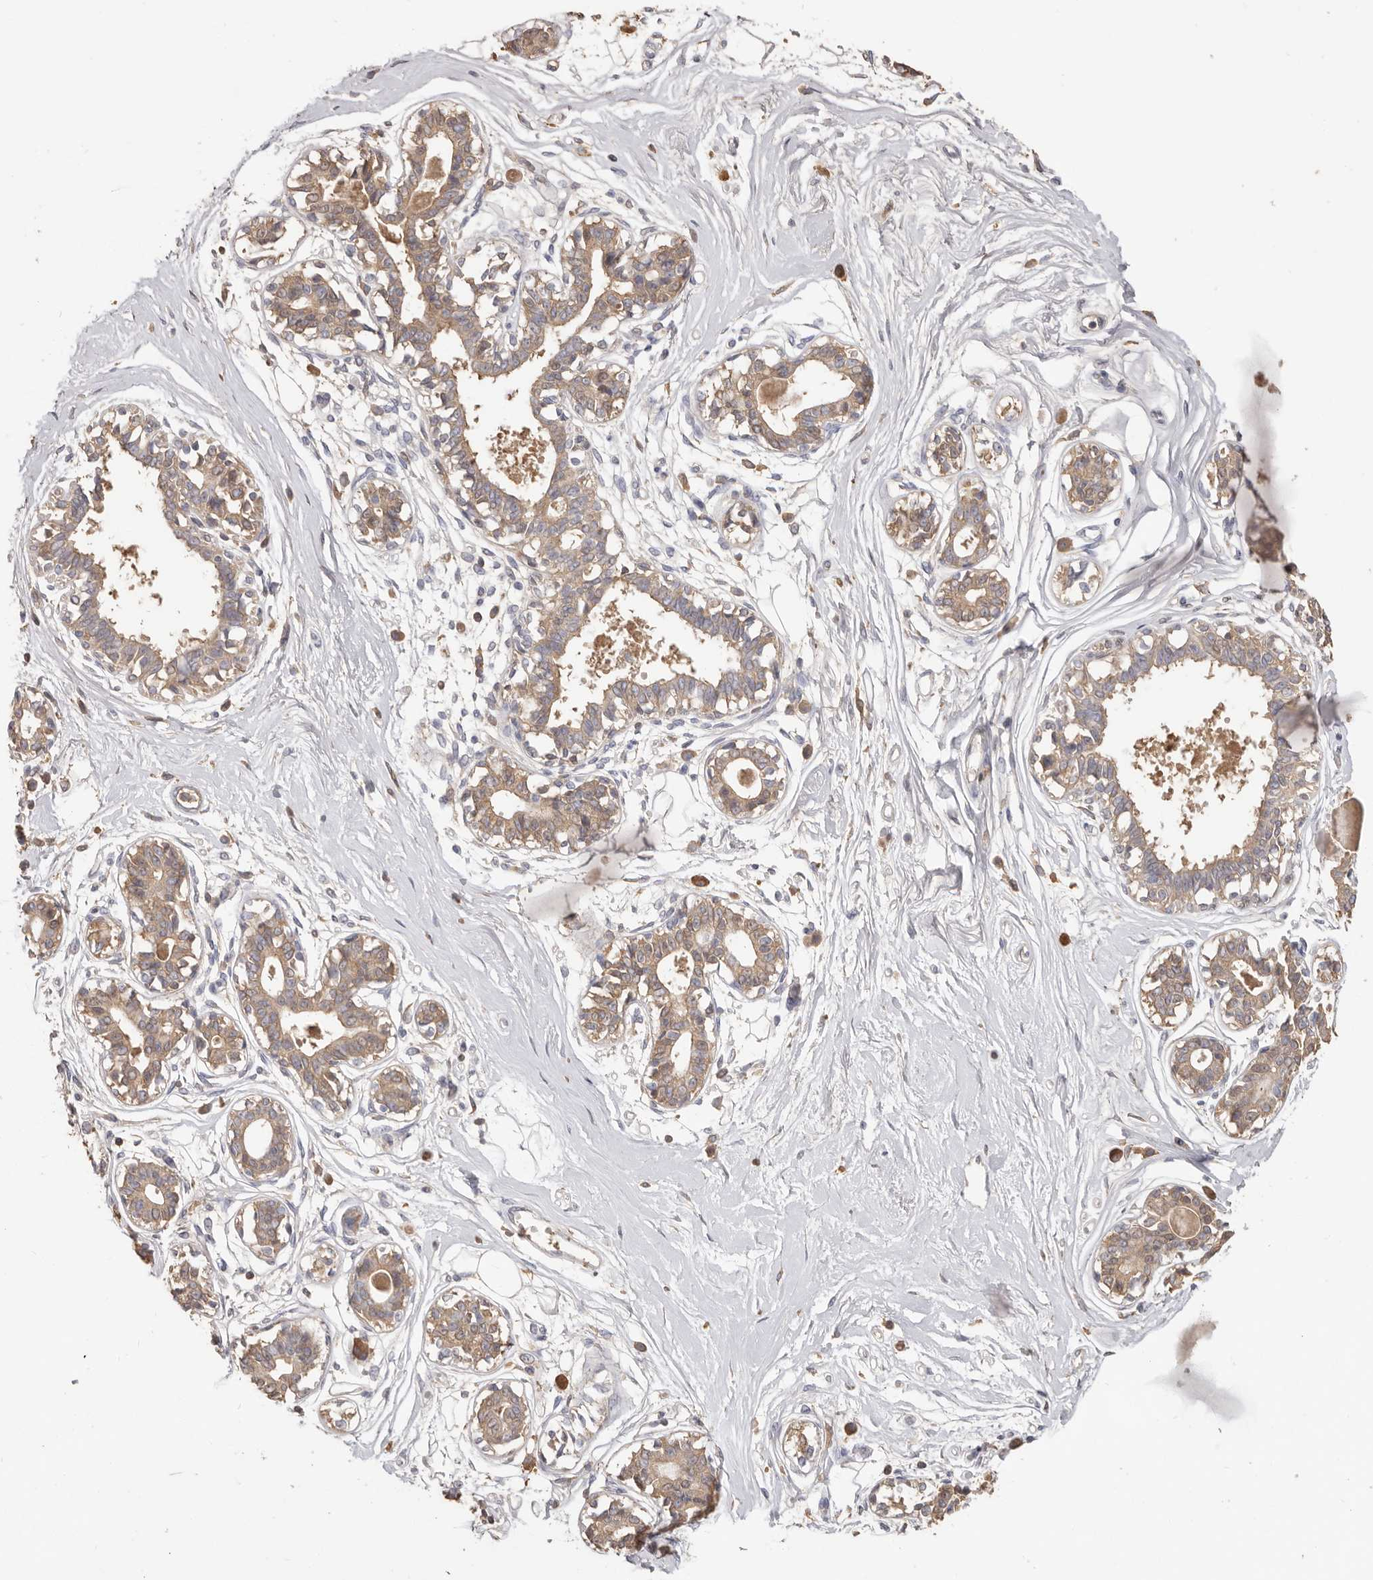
{"staining": {"intensity": "negative", "quantity": "none", "location": "none"}, "tissue": "breast", "cell_type": "Adipocytes", "image_type": "normal", "snomed": [{"axis": "morphology", "description": "Normal tissue, NOS"}, {"axis": "topography", "description": "Breast"}], "caption": "A histopathology image of breast stained for a protein exhibits no brown staining in adipocytes.", "gene": "HCAR2", "patient": {"sex": "female", "age": 45}}